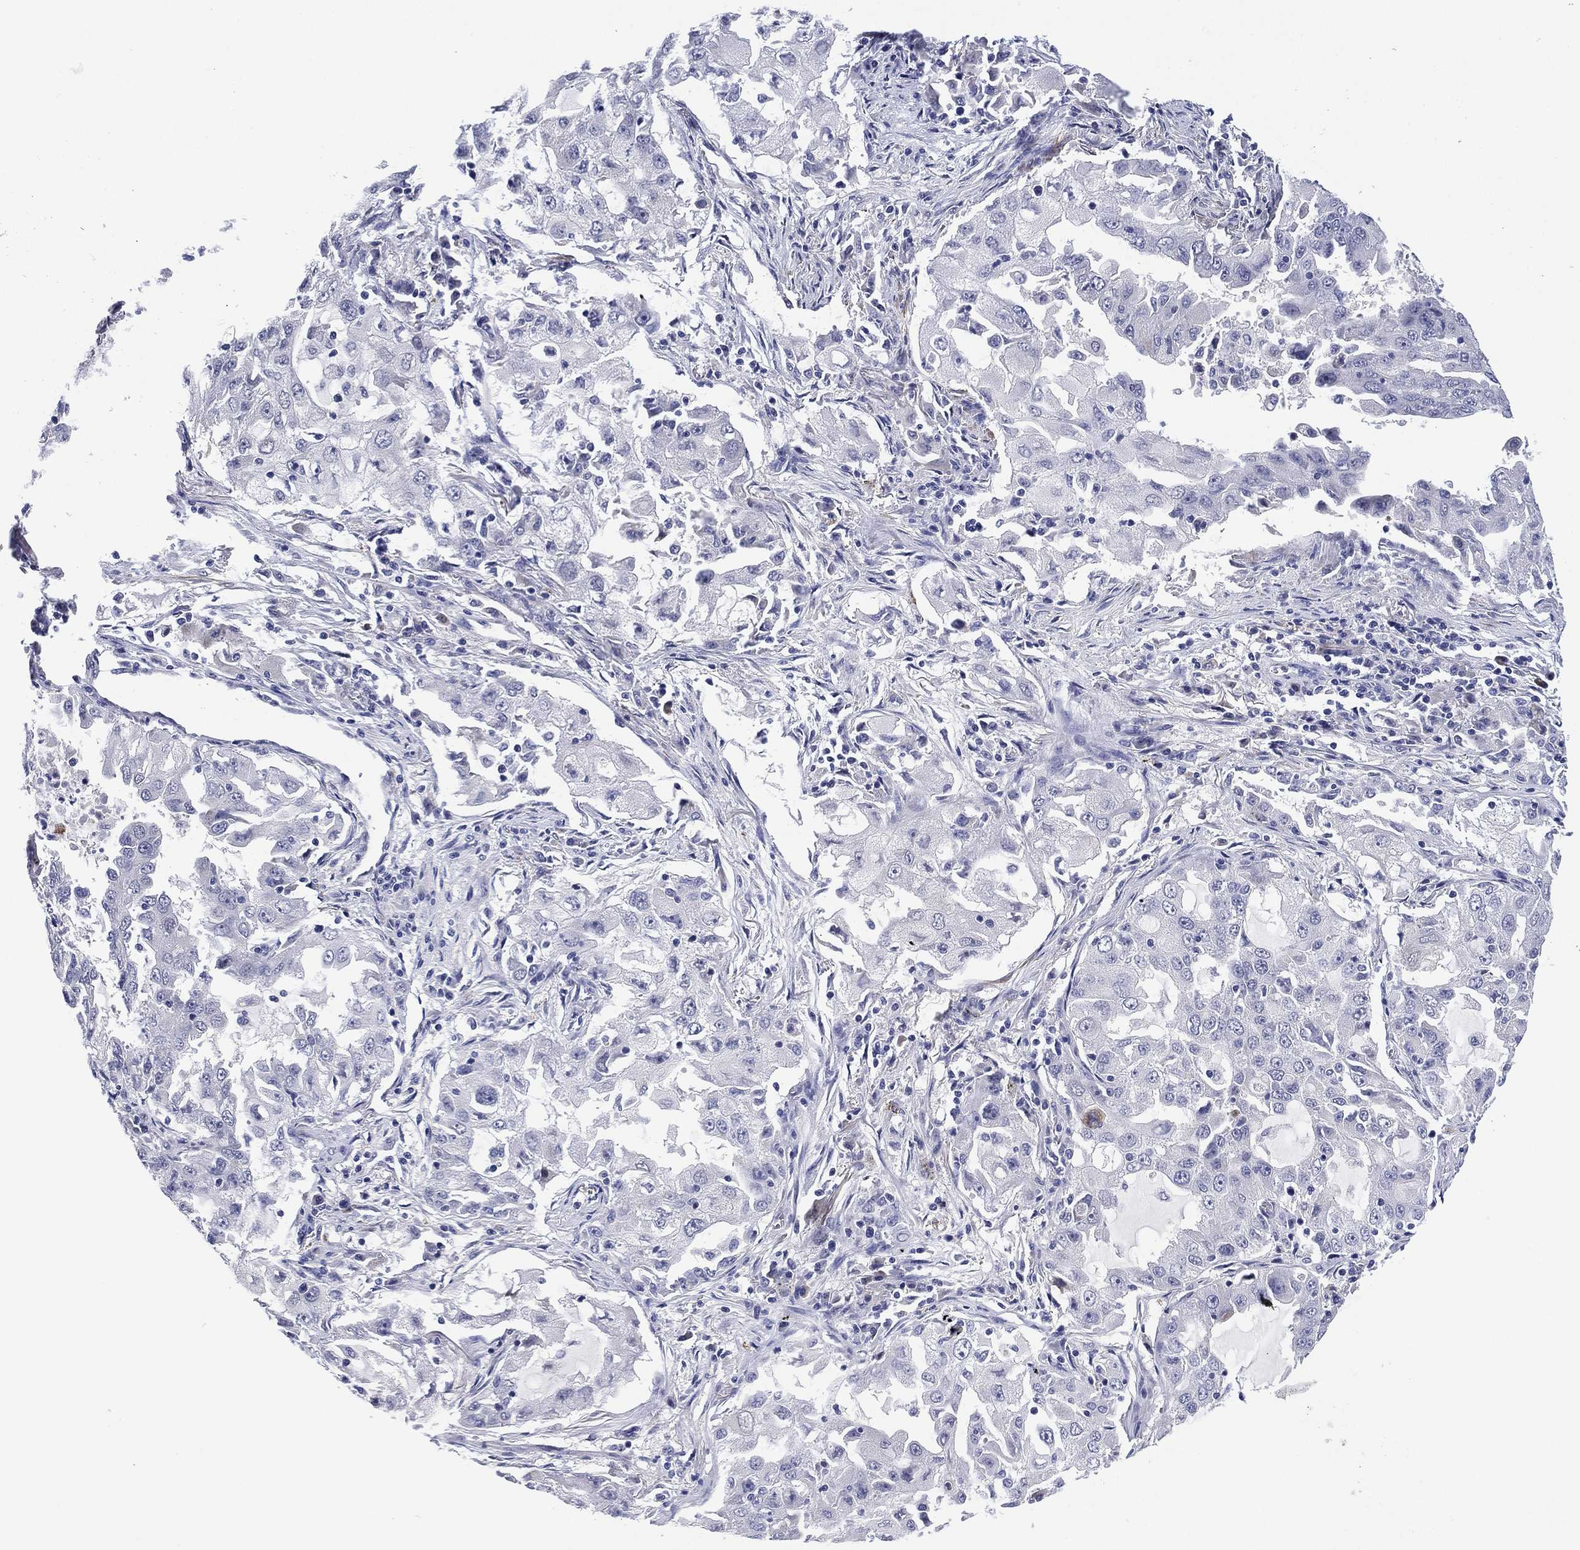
{"staining": {"intensity": "negative", "quantity": "none", "location": "none"}, "tissue": "lung cancer", "cell_type": "Tumor cells", "image_type": "cancer", "snomed": [{"axis": "morphology", "description": "Adenocarcinoma, NOS"}, {"axis": "topography", "description": "Lung"}], "caption": "Immunohistochemistry (IHC) micrograph of neoplastic tissue: lung adenocarcinoma stained with DAB reveals no significant protein expression in tumor cells.", "gene": "CLIP3", "patient": {"sex": "female", "age": 61}}